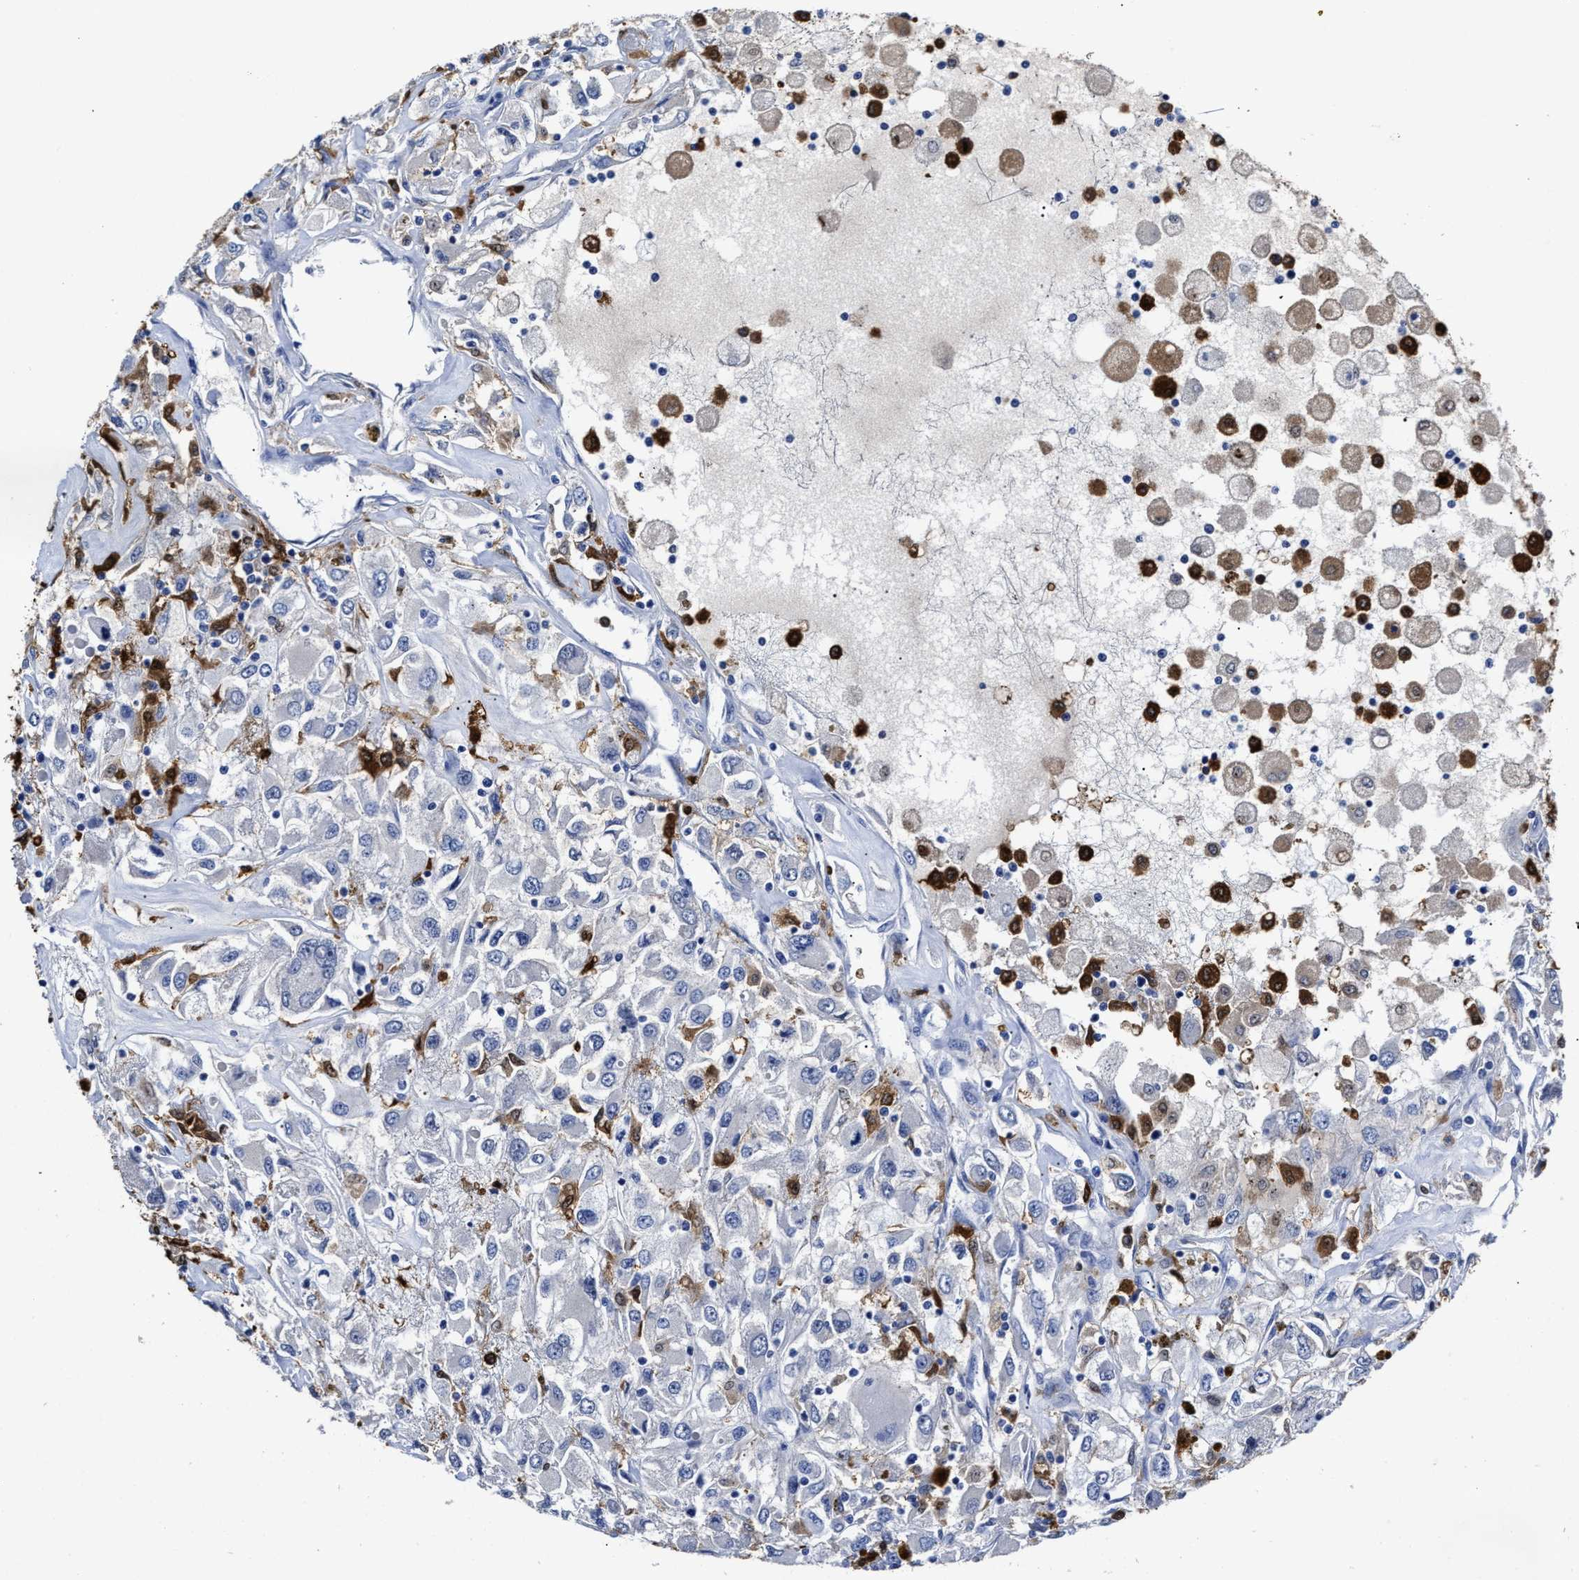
{"staining": {"intensity": "moderate", "quantity": "<25%", "location": "cytoplasmic/membranous"}, "tissue": "renal cancer", "cell_type": "Tumor cells", "image_type": "cancer", "snomed": [{"axis": "morphology", "description": "Adenocarcinoma, NOS"}, {"axis": "topography", "description": "Kidney"}], "caption": "Tumor cells display moderate cytoplasmic/membranous positivity in about <25% of cells in renal cancer (adenocarcinoma).", "gene": "PRPF4B", "patient": {"sex": "female", "age": 52}}